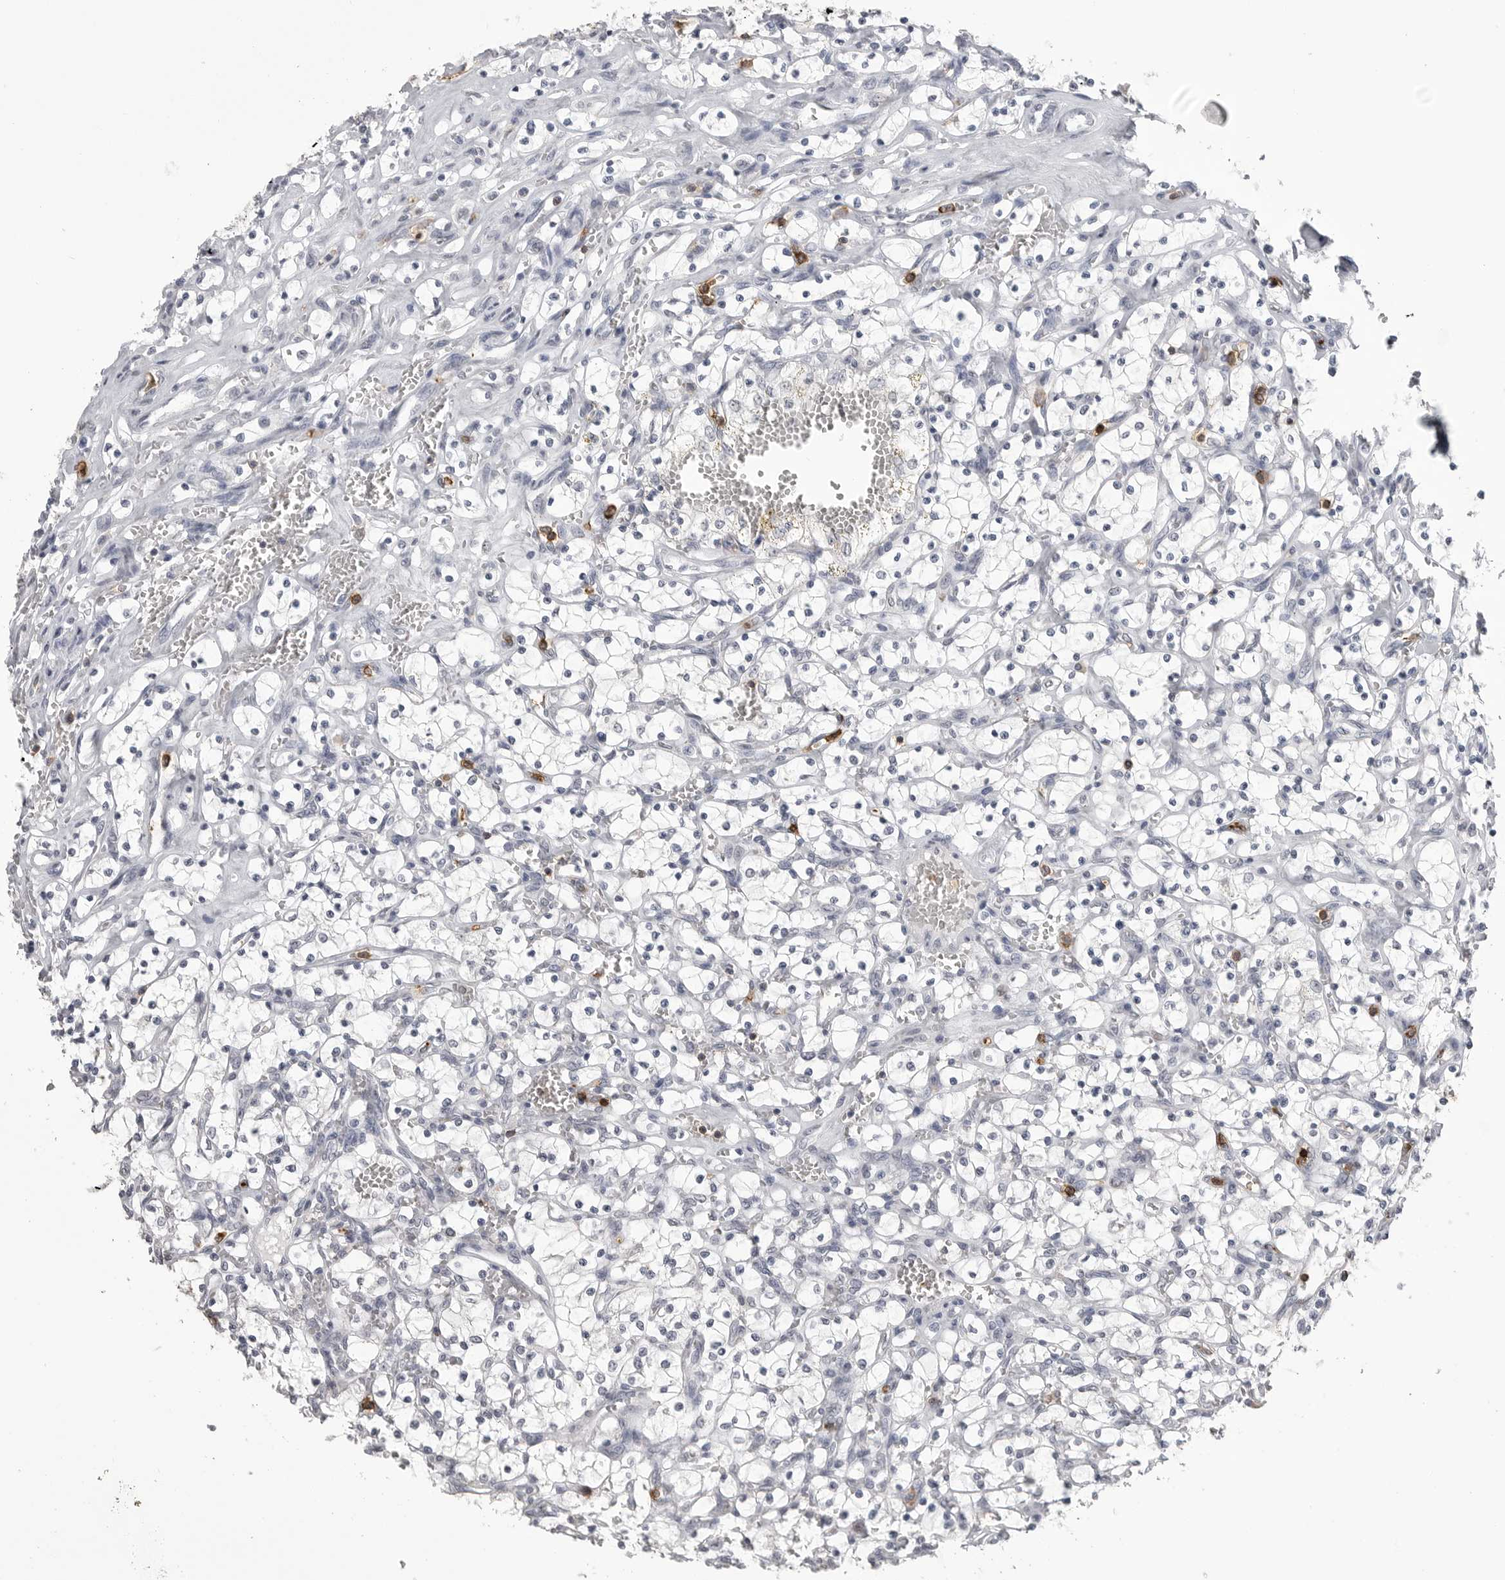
{"staining": {"intensity": "negative", "quantity": "none", "location": "none"}, "tissue": "renal cancer", "cell_type": "Tumor cells", "image_type": "cancer", "snomed": [{"axis": "morphology", "description": "Adenocarcinoma, NOS"}, {"axis": "topography", "description": "Kidney"}], "caption": "Tumor cells show no significant protein positivity in renal cancer (adenocarcinoma).", "gene": "ITGAL", "patient": {"sex": "female", "age": 69}}